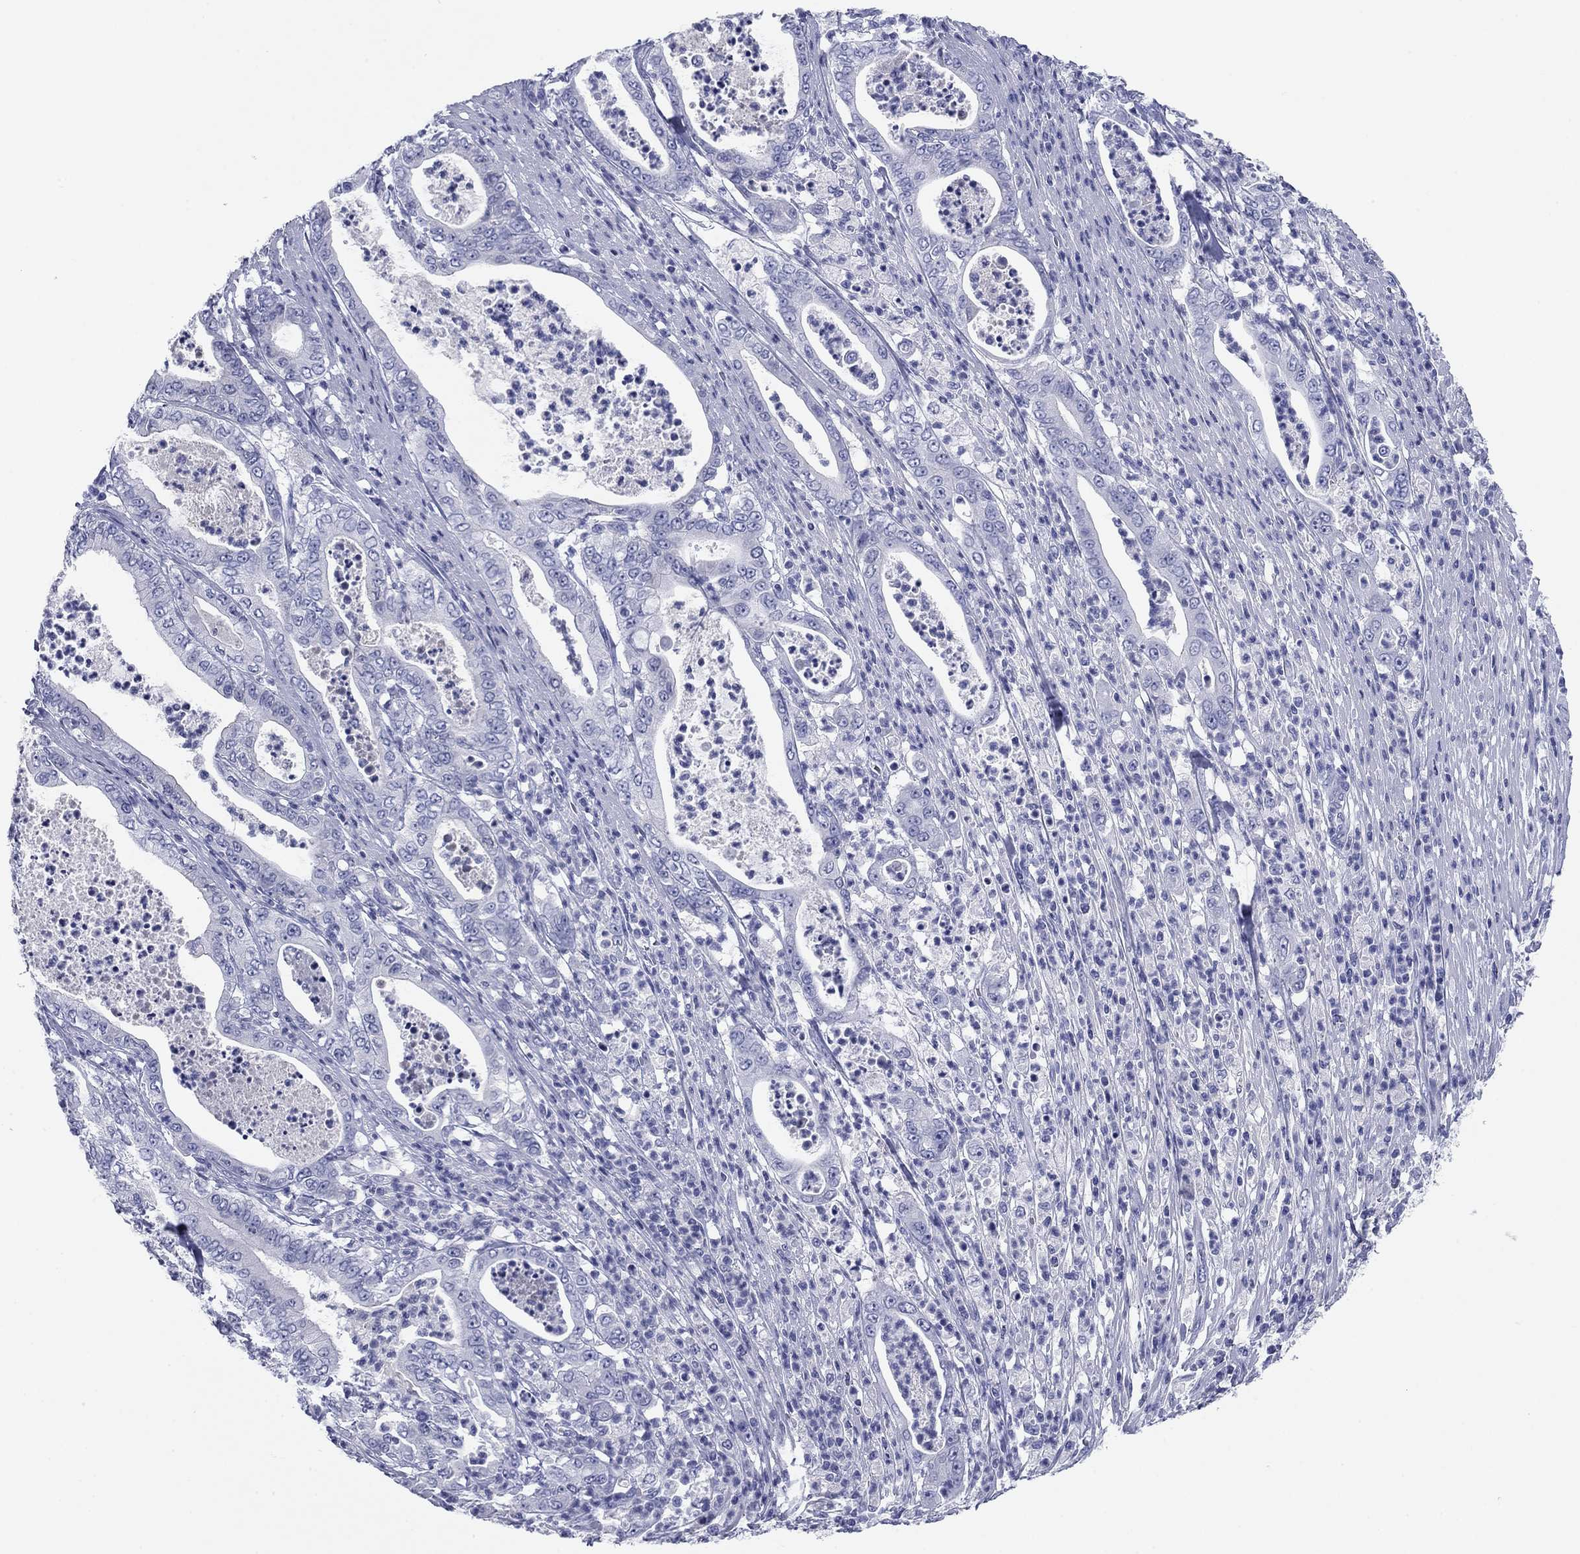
{"staining": {"intensity": "negative", "quantity": "none", "location": "none"}, "tissue": "pancreatic cancer", "cell_type": "Tumor cells", "image_type": "cancer", "snomed": [{"axis": "morphology", "description": "Adenocarcinoma, NOS"}, {"axis": "topography", "description": "Pancreas"}], "caption": "Pancreatic adenocarcinoma was stained to show a protein in brown. There is no significant expression in tumor cells.", "gene": "KCNH1", "patient": {"sex": "male", "age": 71}}